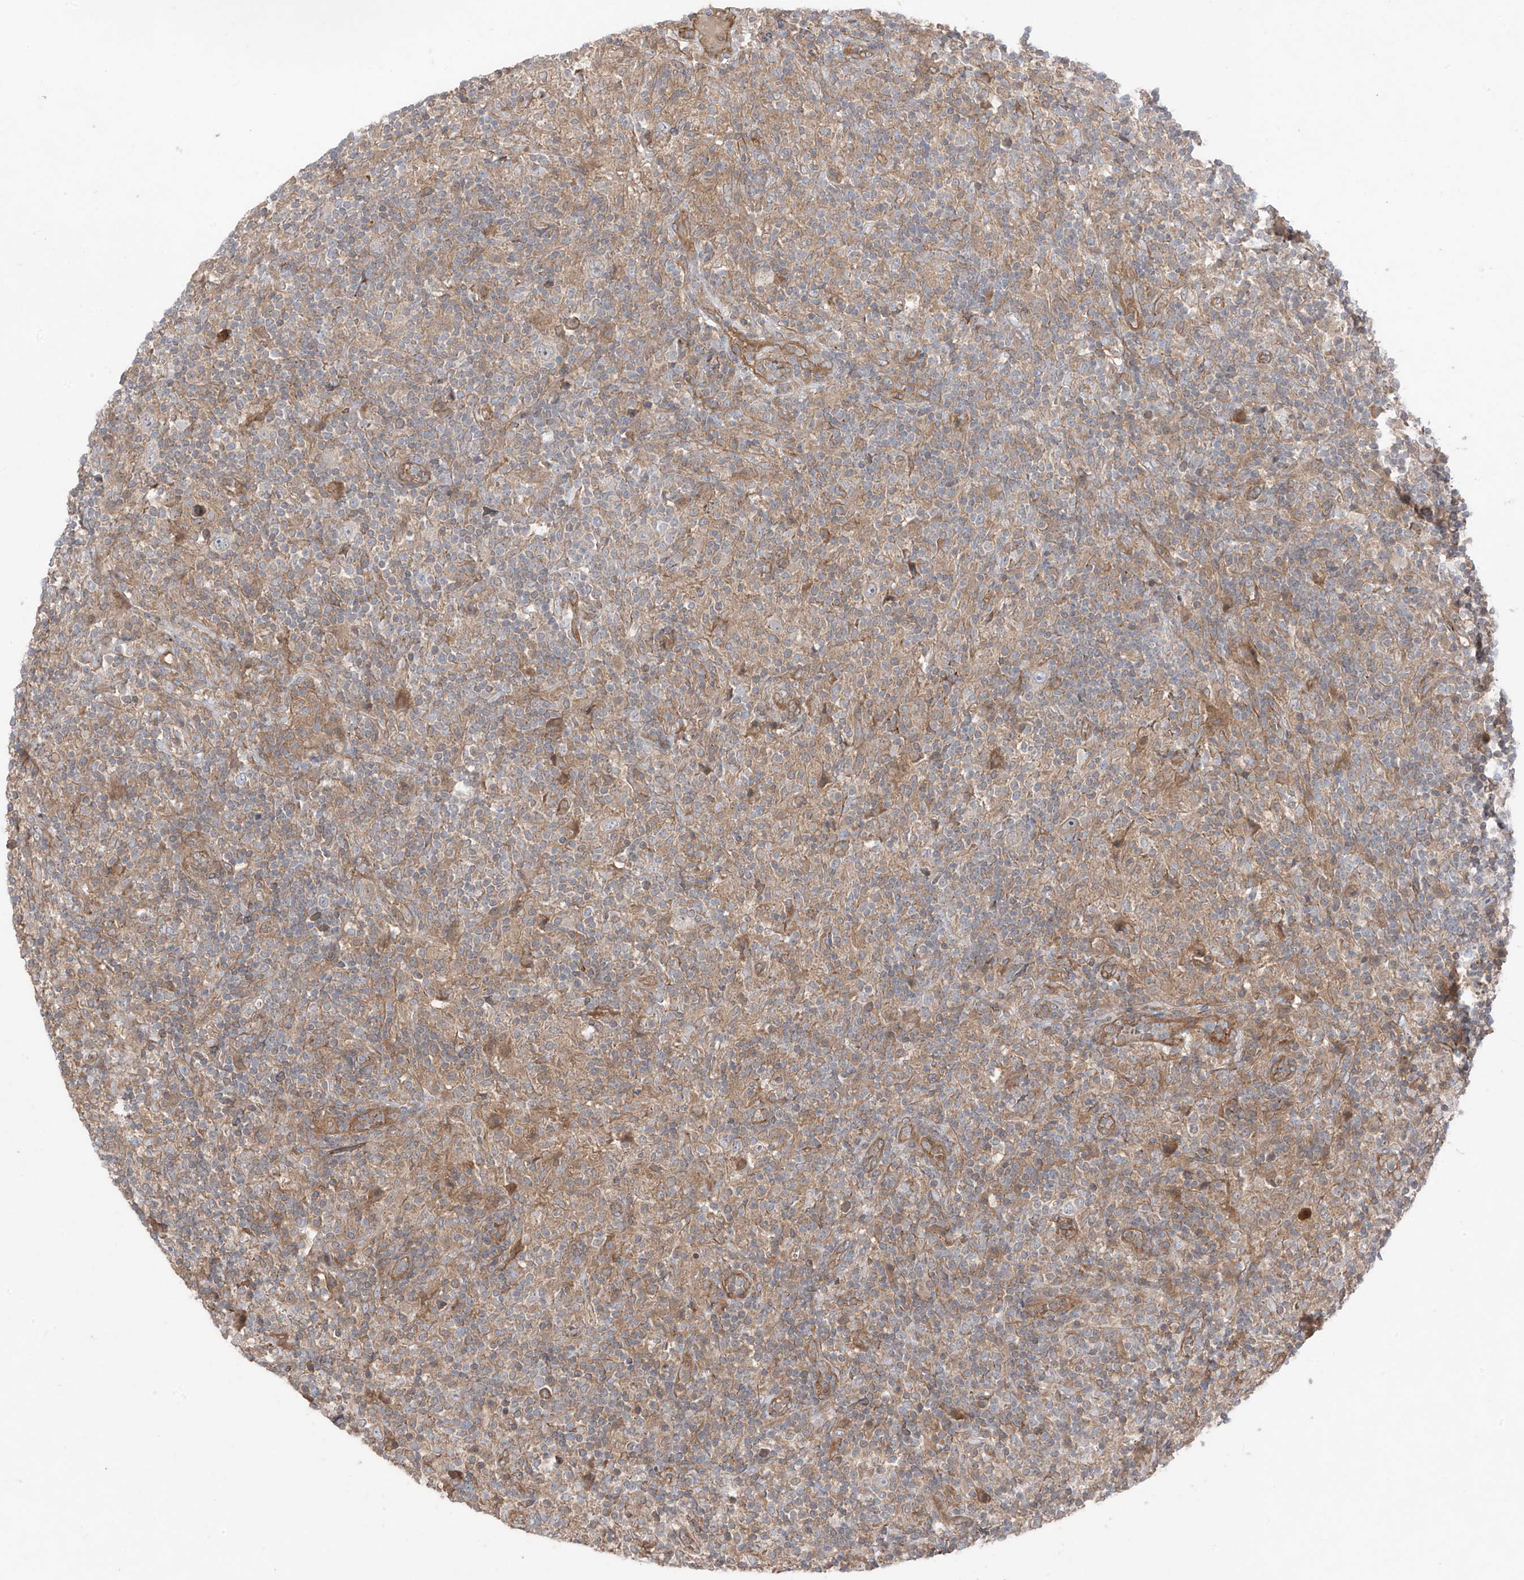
{"staining": {"intensity": "negative", "quantity": "none", "location": "none"}, "tissue": "lymphoma", "cell_type": "Tumor cells", "image_type": "cancer", "snomed": [{"axis": "morphology", "description": "Hodgkin's disease, NOS"}, {"axis": "topography", "description": "Lymph node"}], "caption": "Tumor cells show no significant positivity in lymphoma.", "gene": "TRMU", "patient": {"sex": "male", "age": 70}}